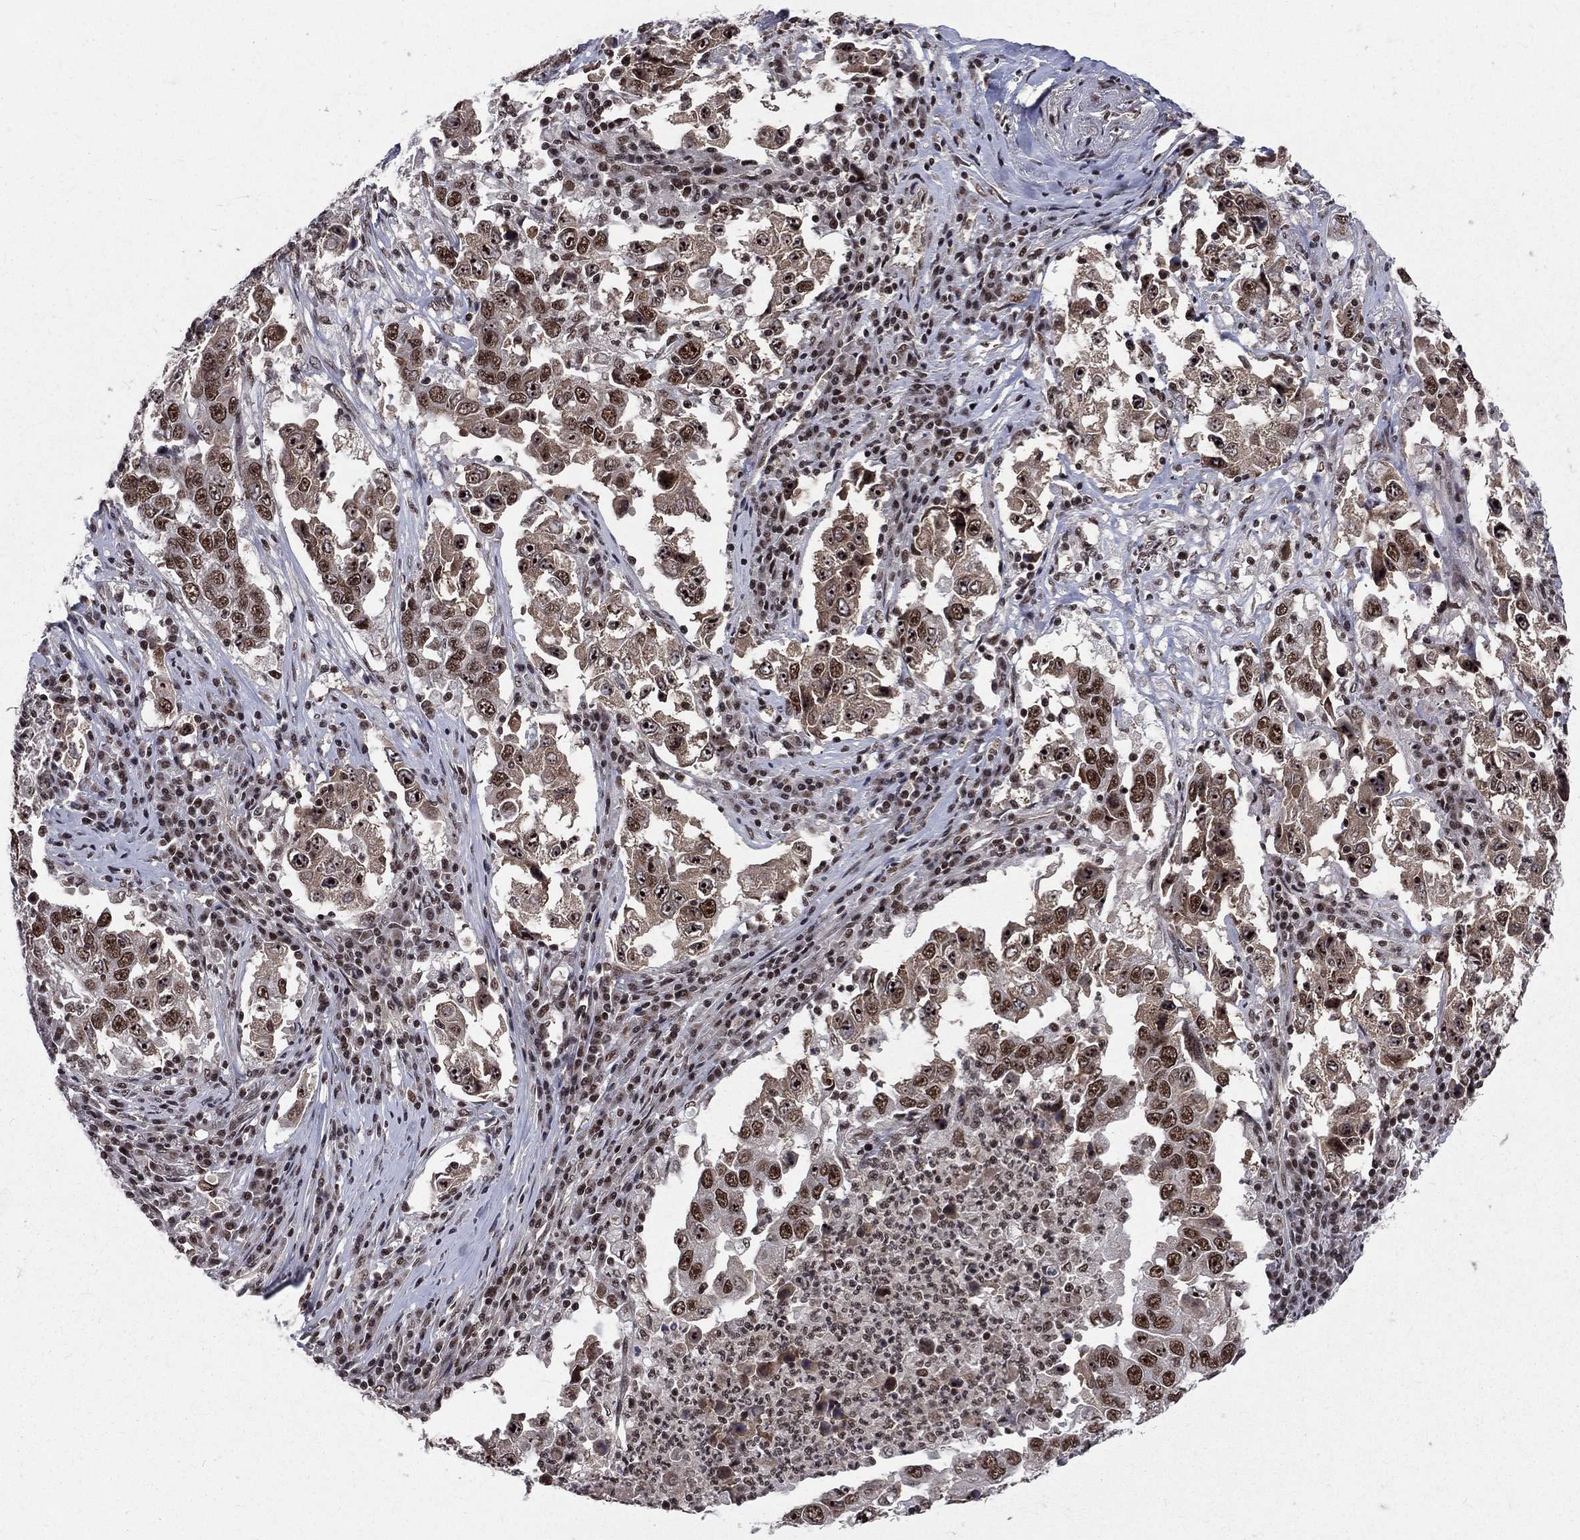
{"staining": {"intensity": "strong", "quantity": "25%-75%", "location": "nuclear"}, "tissue": "lung cancer", "cell_type": "Tumor cells", "image_type": "cancer", "snomed": [{"axis": "morphology", "description": "Adenocarcinoma, NOS"}, {"axis": "topography", "description": "Lung"}], "caption": "Adenocarcinoma (lung) stained for a protein (brown) shows strong nuclear positive positivity in approximately 25%-75% of tumor cells.", "gene": "SMC3", "patient": {"sex": "male", "age": 73}}